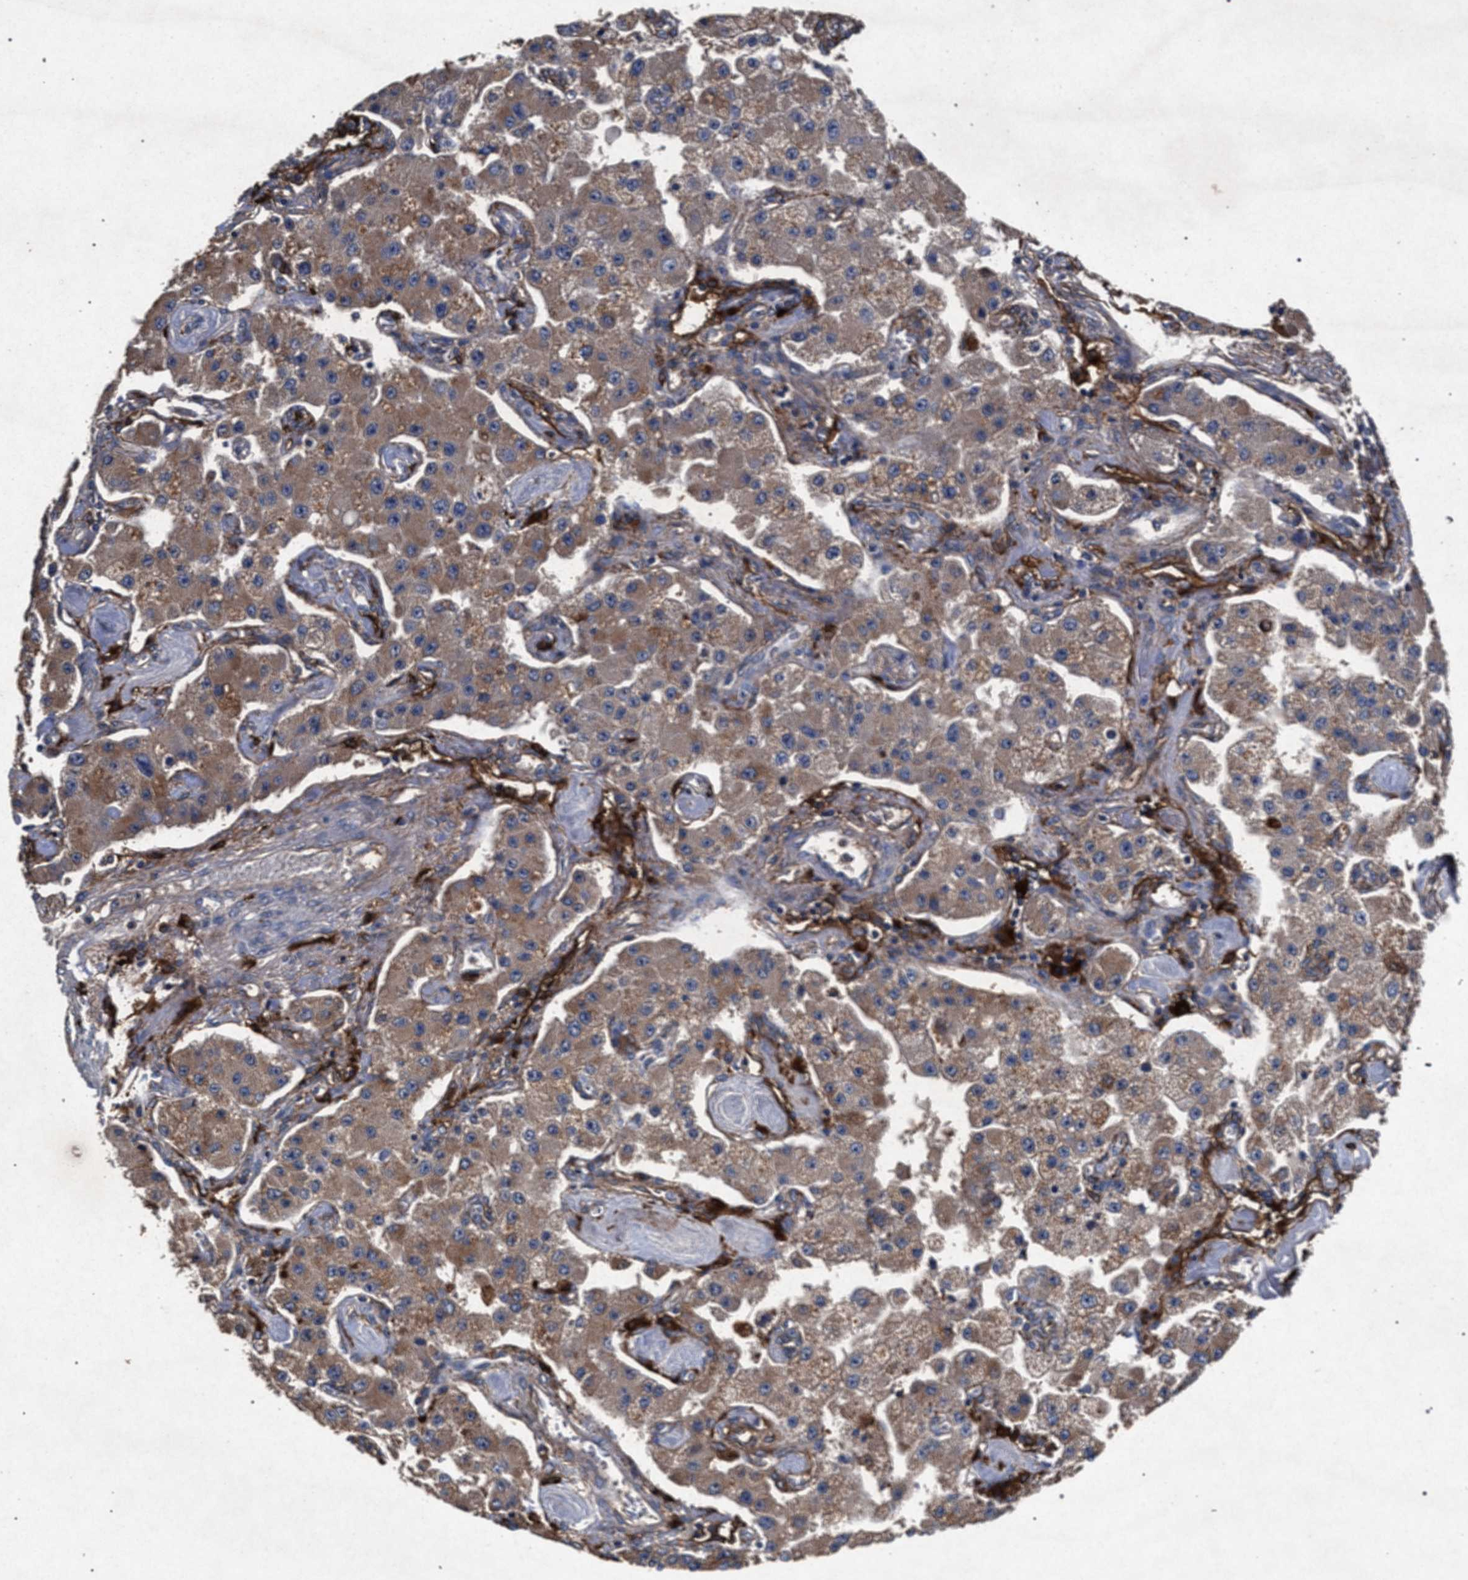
{"staining": {"intensity": "weak", "quantity": ">75%", "location": "cytoplasmic/membranous"}, "tissue": "carcinoid", "cell_type": "Tumor cells", "image_type": "cancer", "snomed": [{"axis": "morphology", "description": "Carcinoid, malignant, NOS"}, {"axis": "topography", "description": "Pancreas"}], "caption": "A brown stain shows weak cytoplasmic/membranous staining of a protein in carcinoid (malignant) tumor cells.", "gene": "MARCKS", "patient": {"sex": "male", "age": 41}}